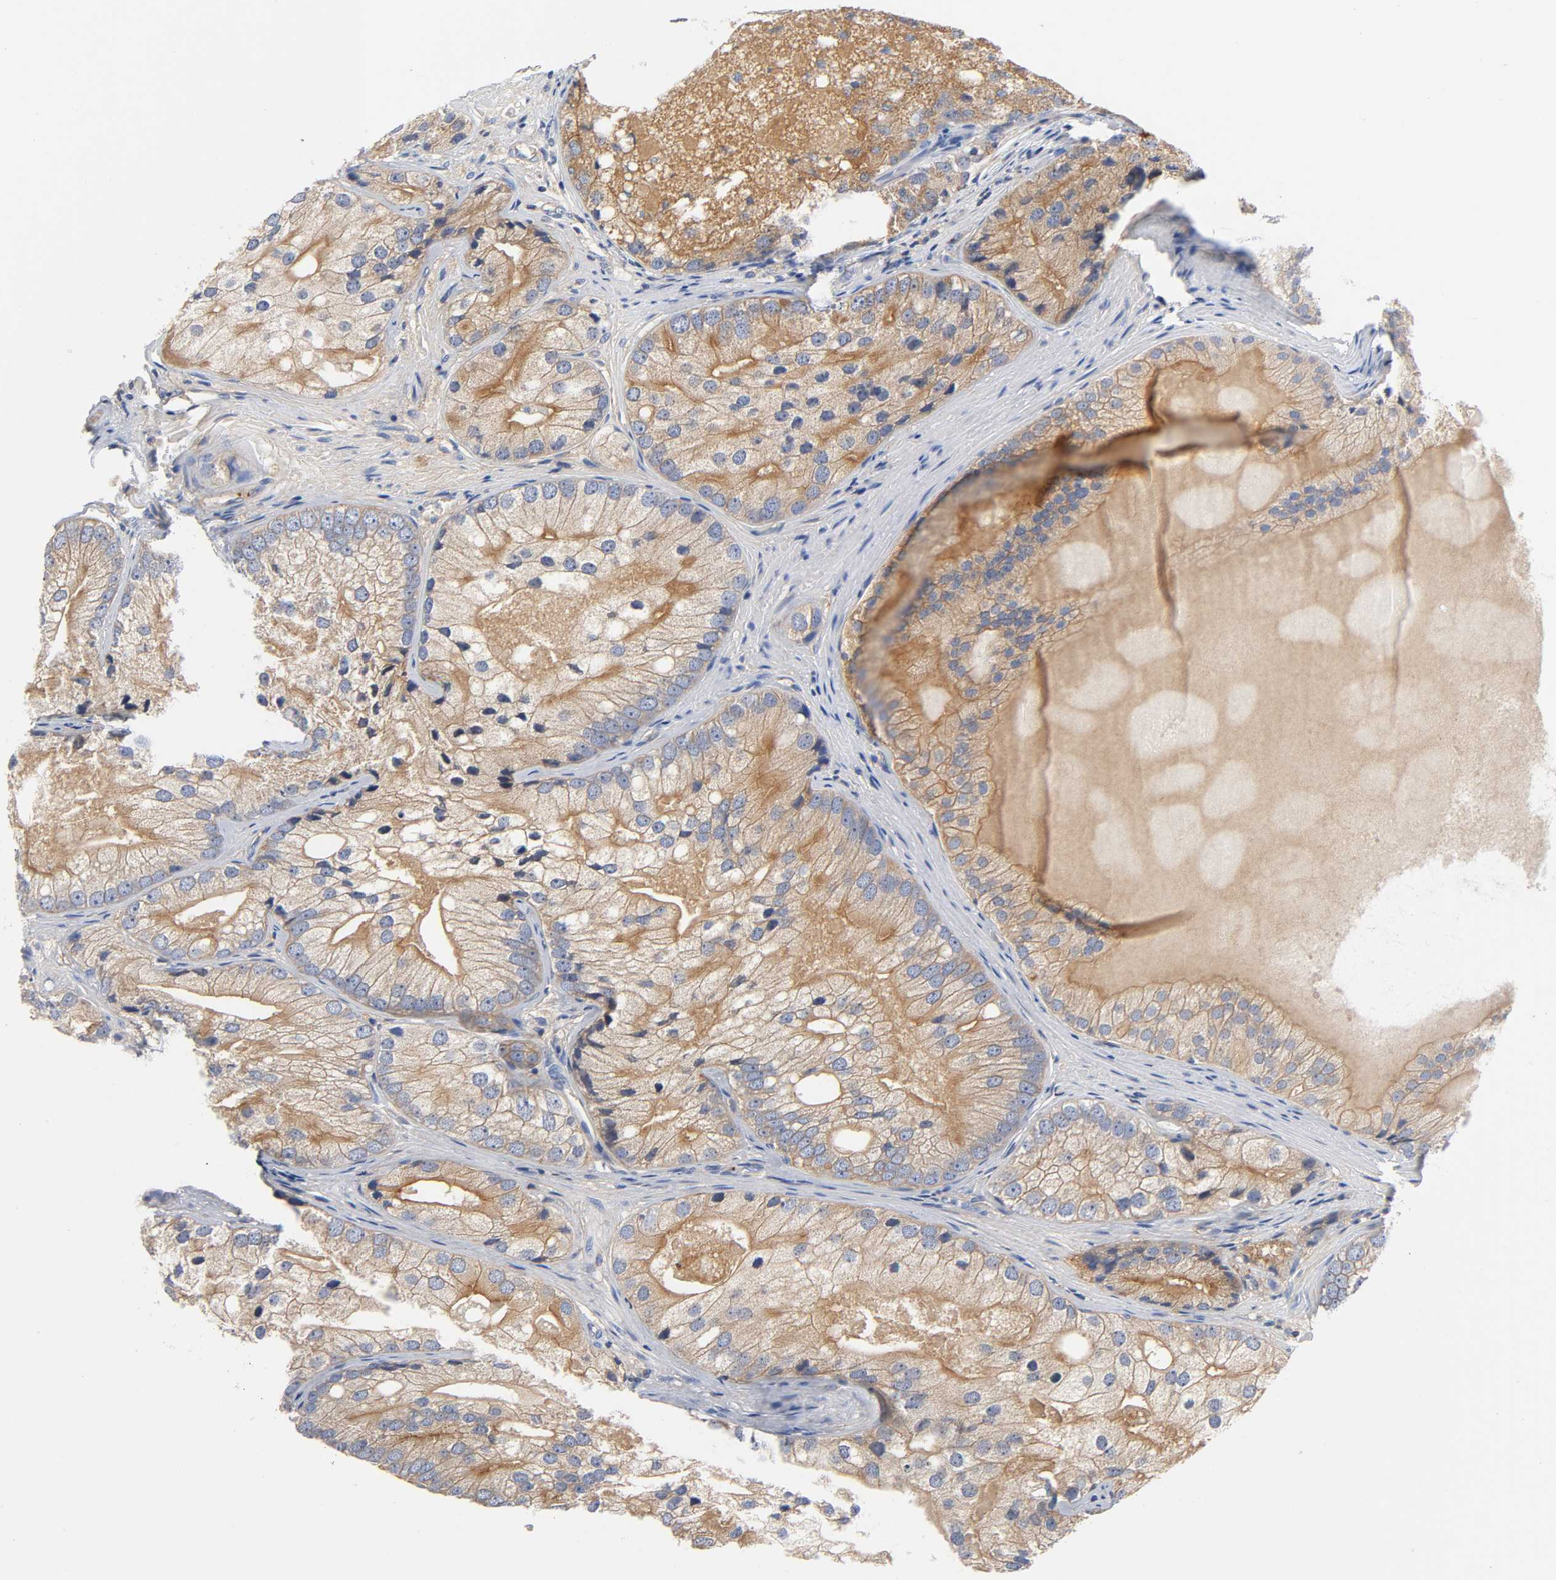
{"staining": {"intensity": "moderate", "quantity": ">75%", "location": "cytoplasmic/membranous"}, "tissue": "prostate cancer", "cell_type": "Tumor cells", "image_type": "cancer", "snomed": [{"axis": "morphology", "description": "Adenocarcinoma, Low grade"}, {"axis": "topography", "description": "Prostate"}], "caption": "A micrograph of prostate adenocarcinoma (low-grade) stained for a protein reveals moderate cytoplasmic/membranous brown staining in tumor cells.", "gene": "SRC", "patient": {"sex": "male", "age": 69}}